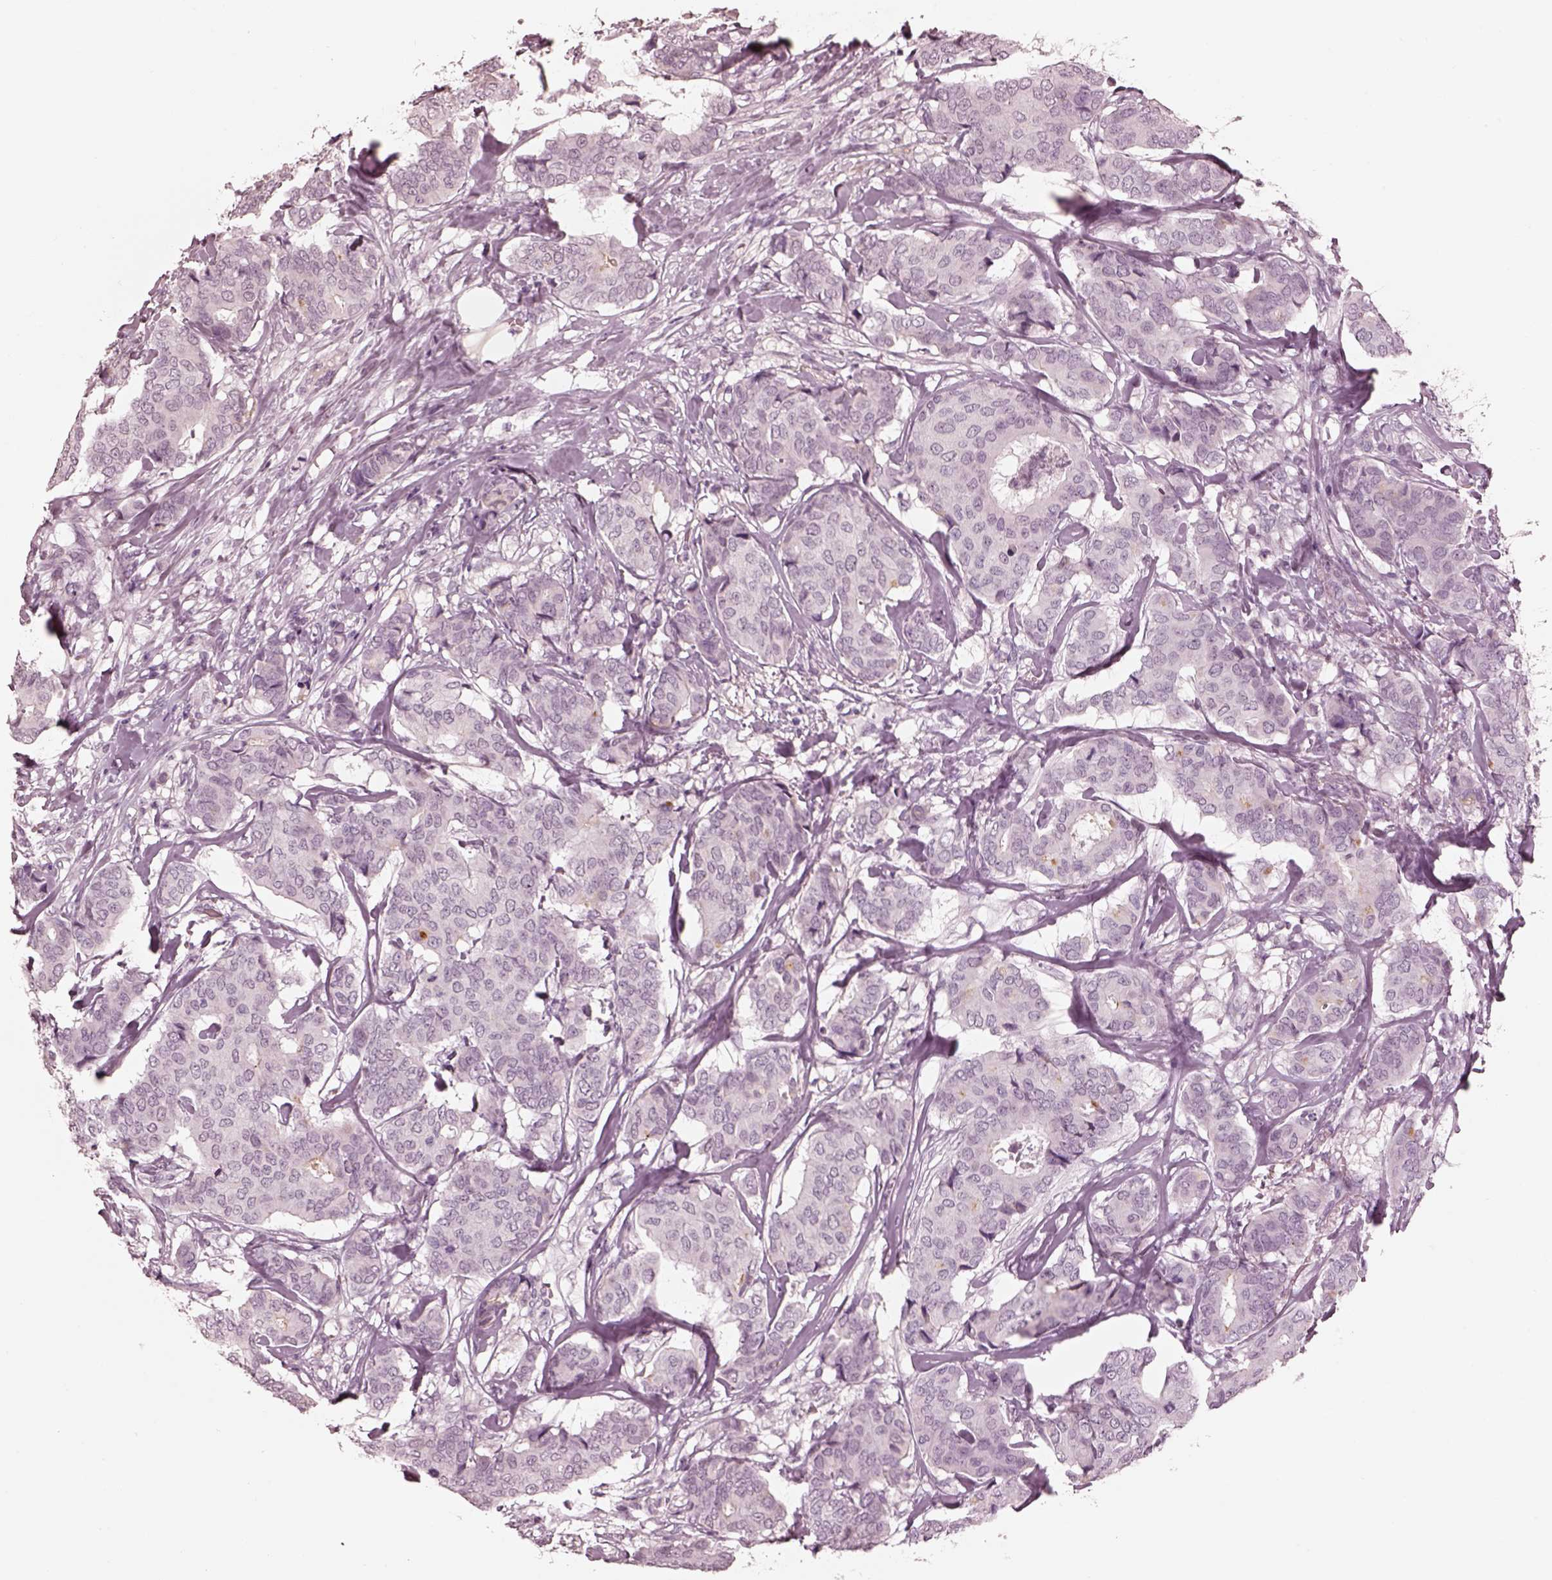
{"staining": {"intensity": "negative", "quantity": "none", "location": "none"}, "tissue": "breast cancer", "cell_type": "Tumor cells", "image_type": "cancer", "snomed": [{"axis": "morphology", "description": "Duct carcinoma"}, {"axis": "topography", "description": "Breast"}], "caption": "Tumor cells are negative for brown protein staining in breast cancer (invasive ductal carcinoma).", "gene": "KCNA2", "patient": {"sex": "female", "age": 75}}